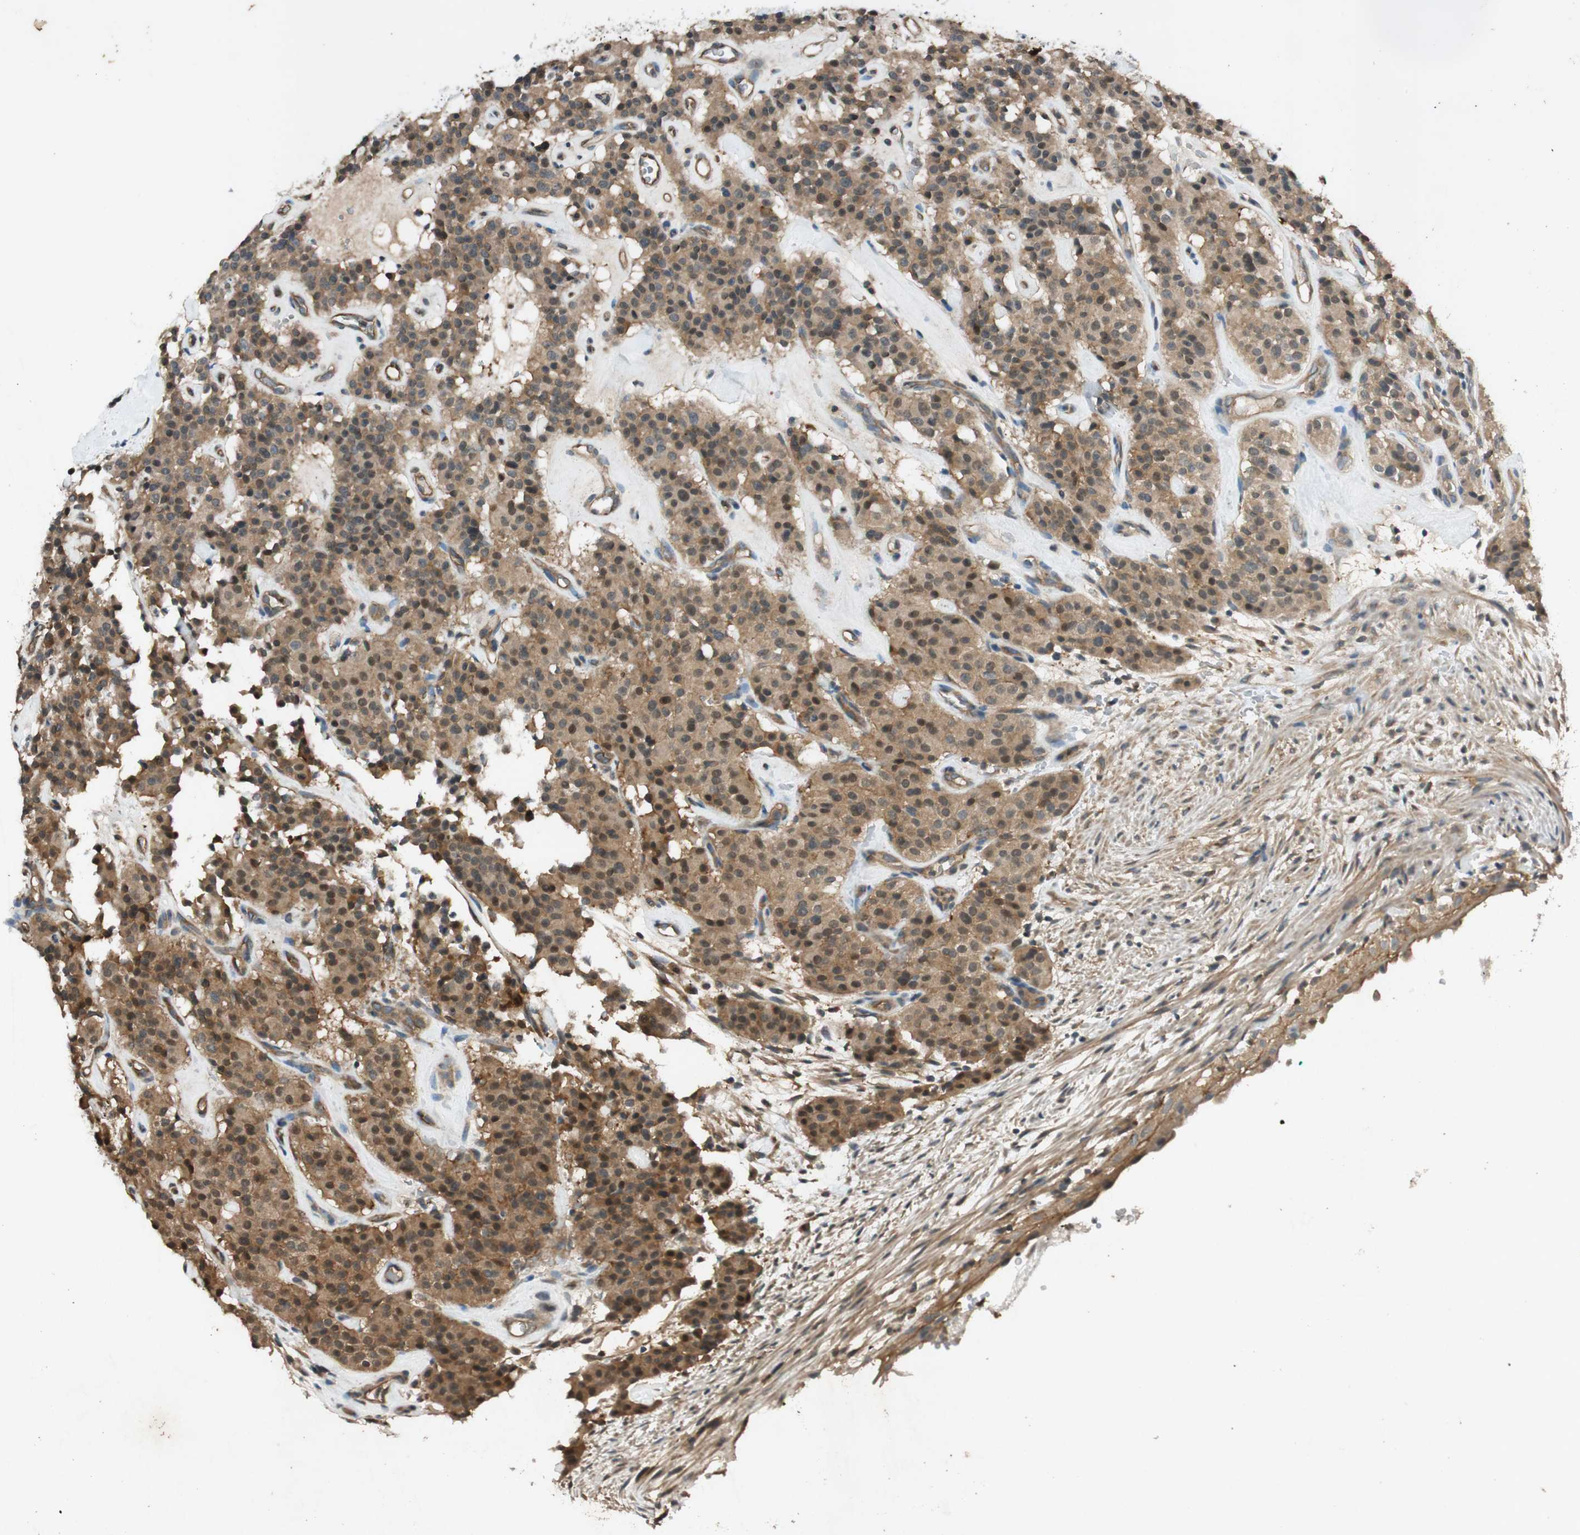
{"staining": {"intensity": "moderate", "quantity": ">75%", "location": "cytoplasmic/membranous,nuclear"}, "tissue": "carcinoid", "cell_type": "Tumor cells", "image_type": "cancer", "snomed": [{"axis": "morphology", "description": "Carcinoid, malignant, NOS"}, {"axis": "topography", "description": "Lung"}], "caption": "A brown stain highlights moderate cytoplasmic/membranous and nuclear staining of a protein in carcinoid (malignant) tumor cells.", "gene": "EPHA8", "patient": {"sex": "male", "age": 30}}